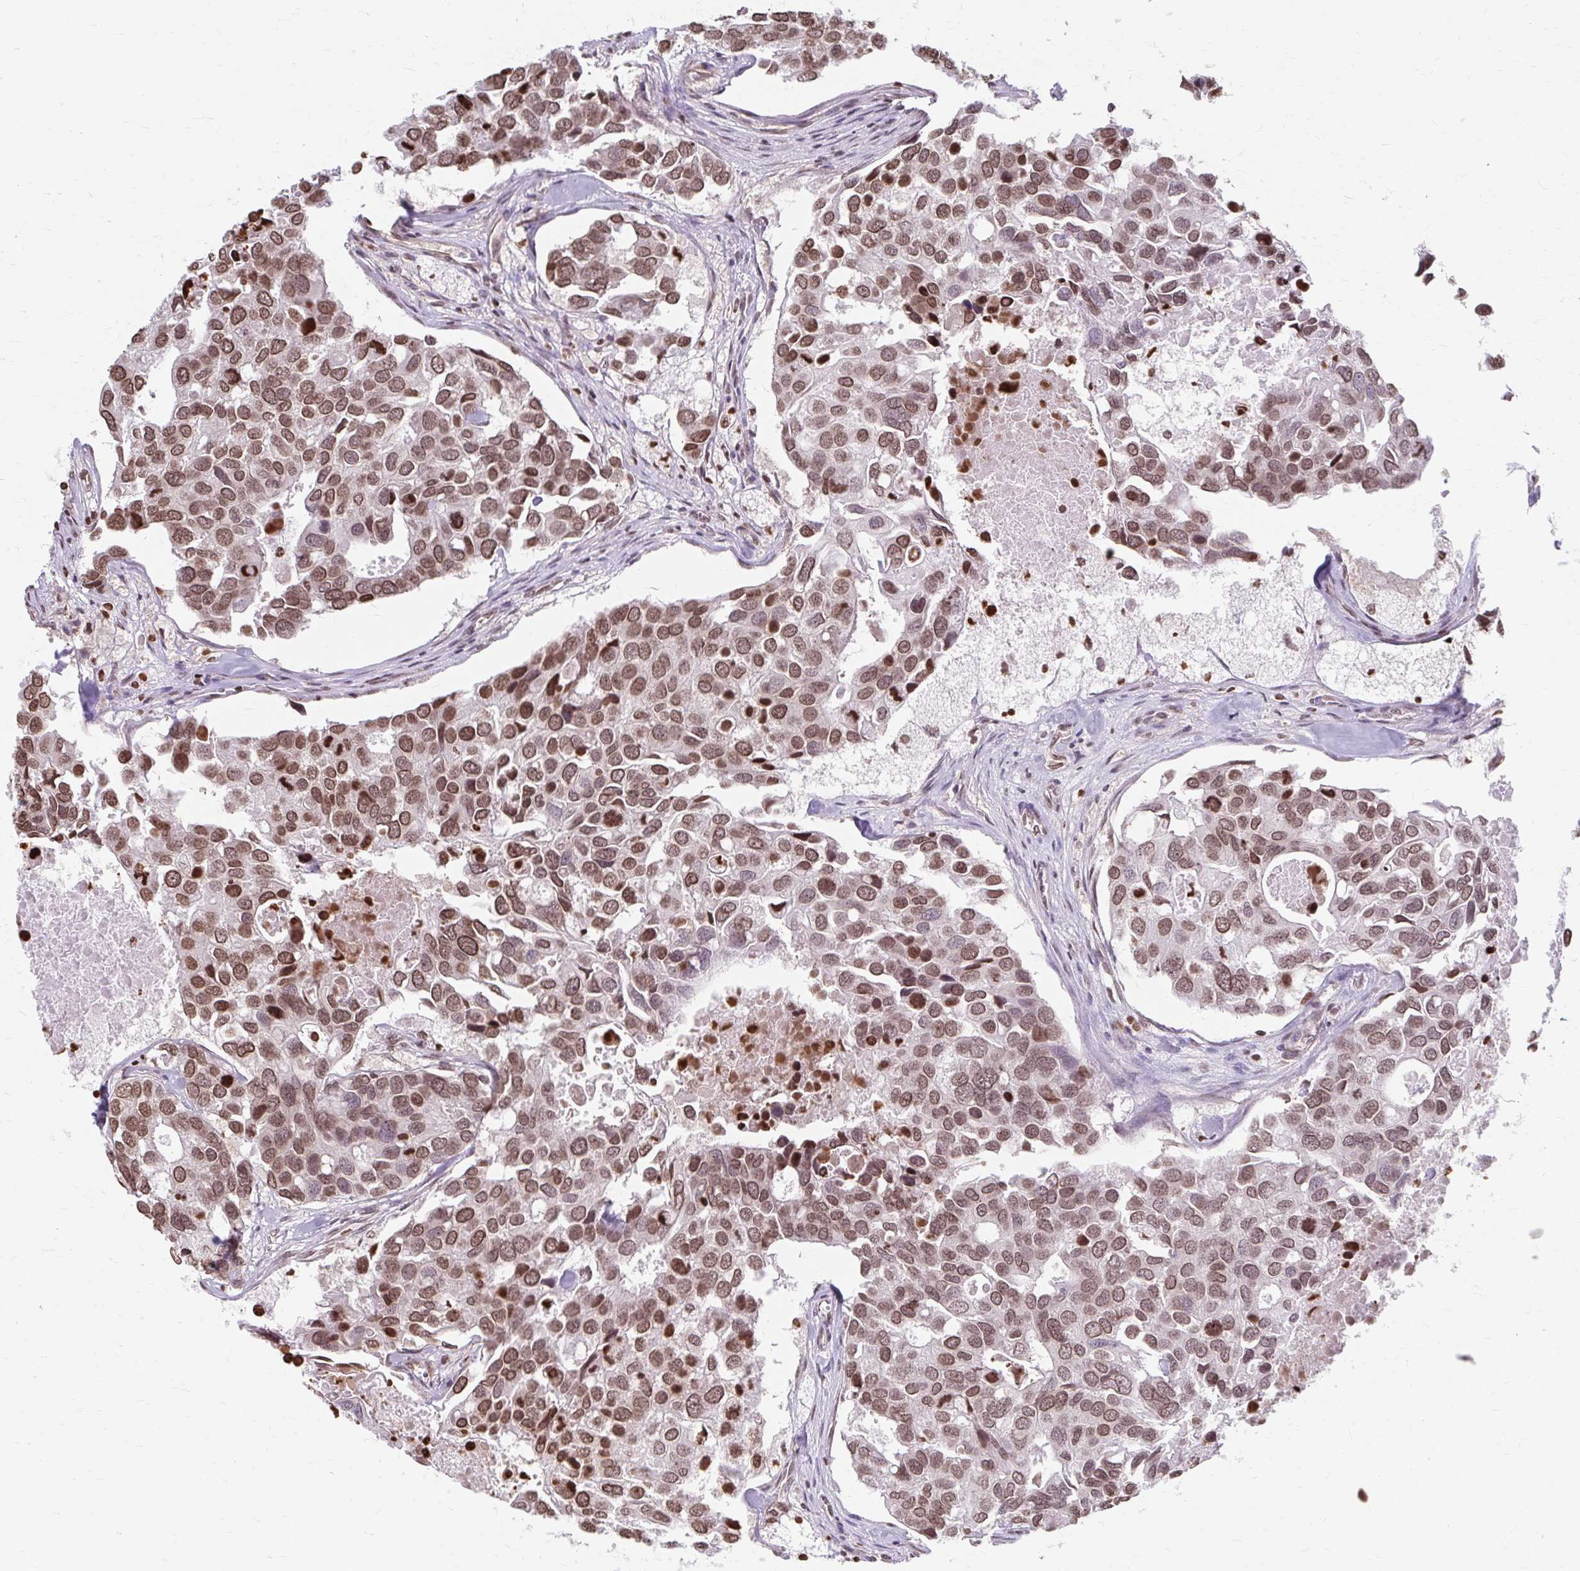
{"staining": {"intensity": "moderate", "quantity": ">75%", "location": "nuclear"}, "tissue": "breast cancer", "cell_type": "Tumor cells", "image_type": "cancer", "snomed": [{"axis": "morphology", "description": "Duct carcinoma"}, {"axis": "topography", "description": "Breast"}], "caption": "Immunohistochemical staining of human invasive ductal carcinoma (breast) exhibits medium levels of moderate nuclear protein expression in about >75% of tumor cells. (brown staining indicates protein expression, while blue staining denotes nuclei).", "gene": "ORC3", "patient": {"sex": "female", "age": 83}}